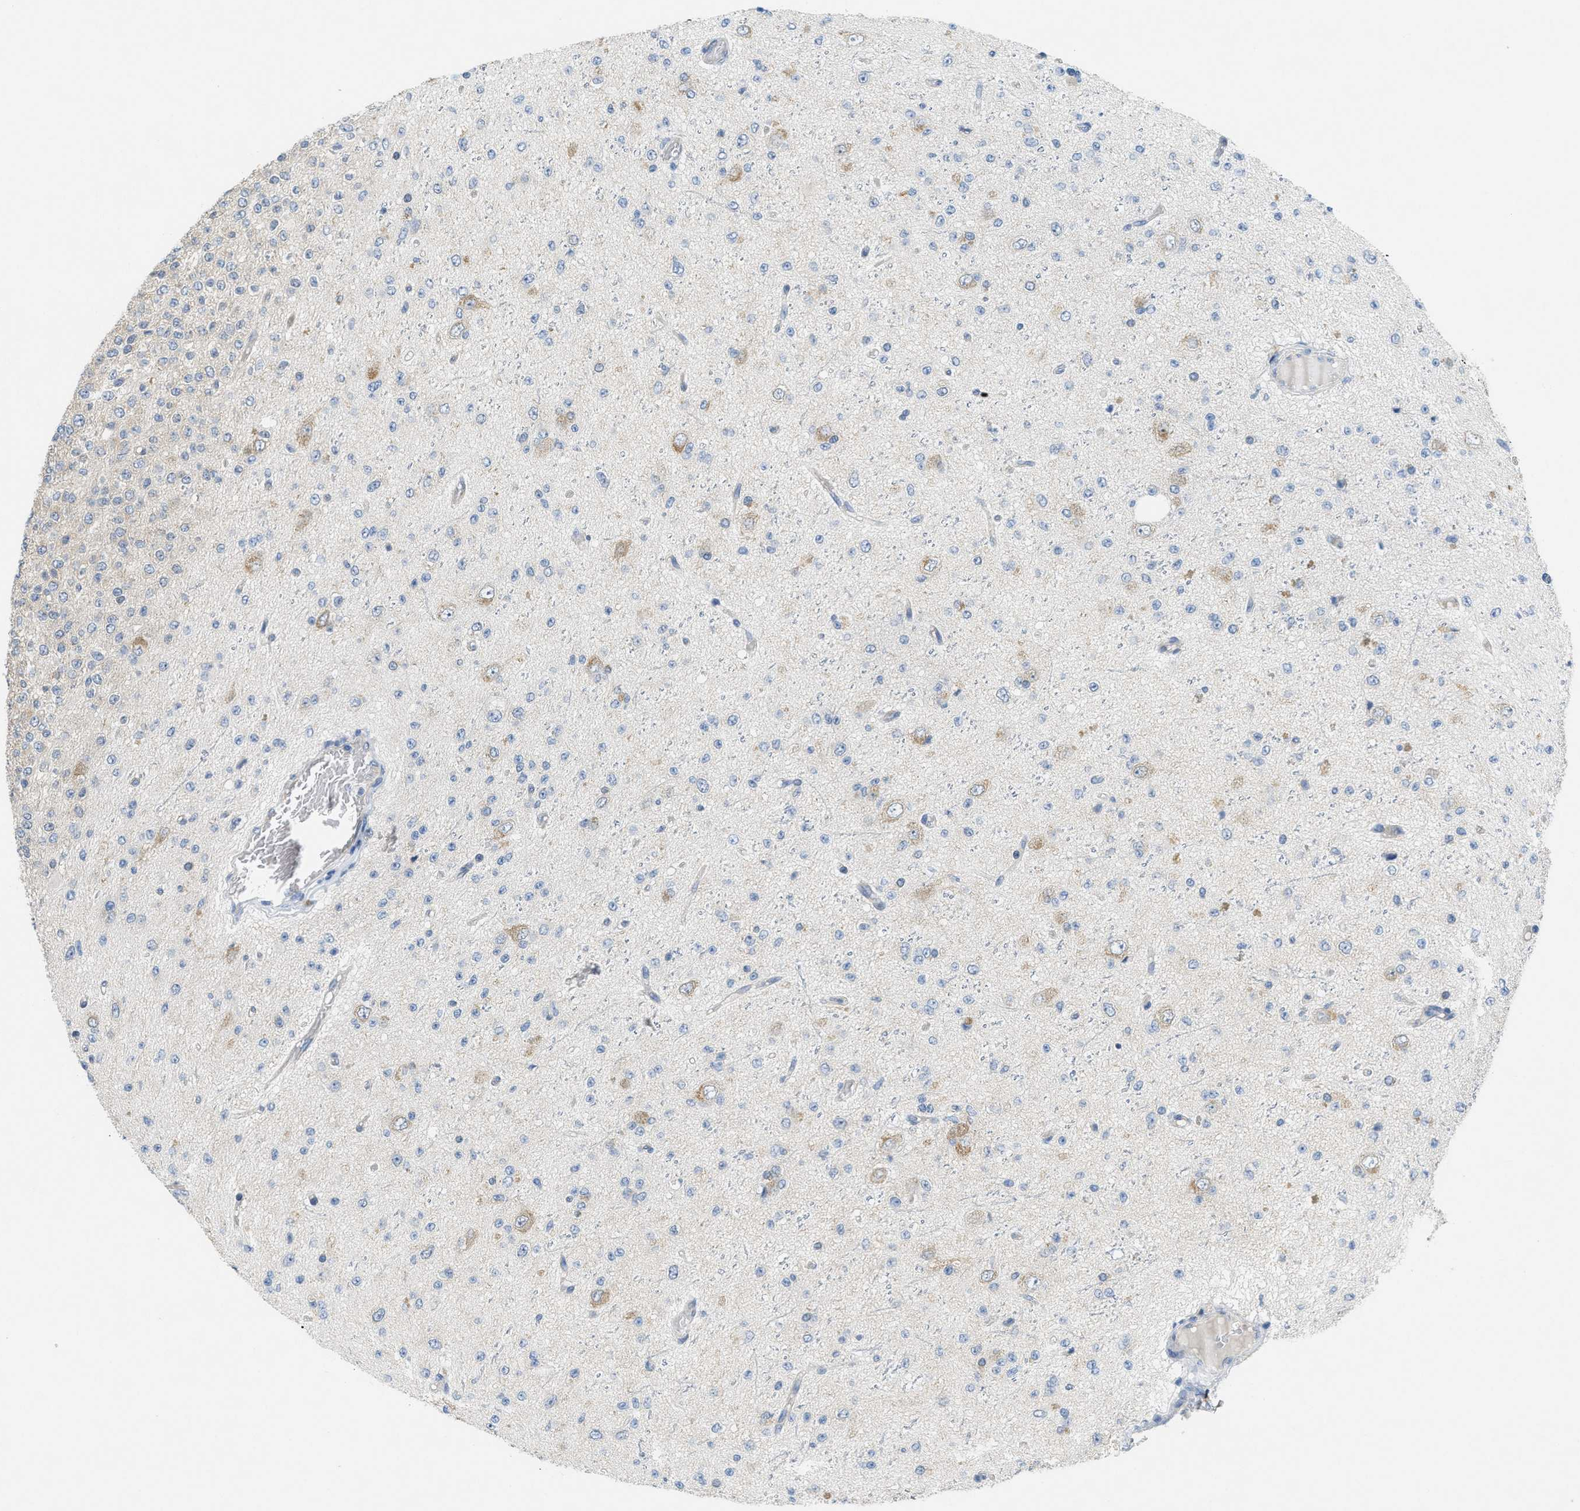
{"staining": {"intensity": "weak", "quantity": "<25%", "location": "cytoplasmic/membranous"}, "tissue": "glioma", "cell_type": "Tumor cells", "image_type": "cancer", "snomed": [{"axis": "morphology", "description": "Glioma, malignant, High grade"}, {"axis": "topography", "description": "pancreas cauda"}], "caption": "Tumor cells are negative for brown protein staining in high-grade glioma (malignant). Brightfield microscopy of immunohistochemistry stained with DAB (3,3'-diaminobenzidine) (brown) and hematoxylin (blue), captured at high magnification.", "gene": "ZFYVE9", "patient": {"sex": "male", "age": 60}}